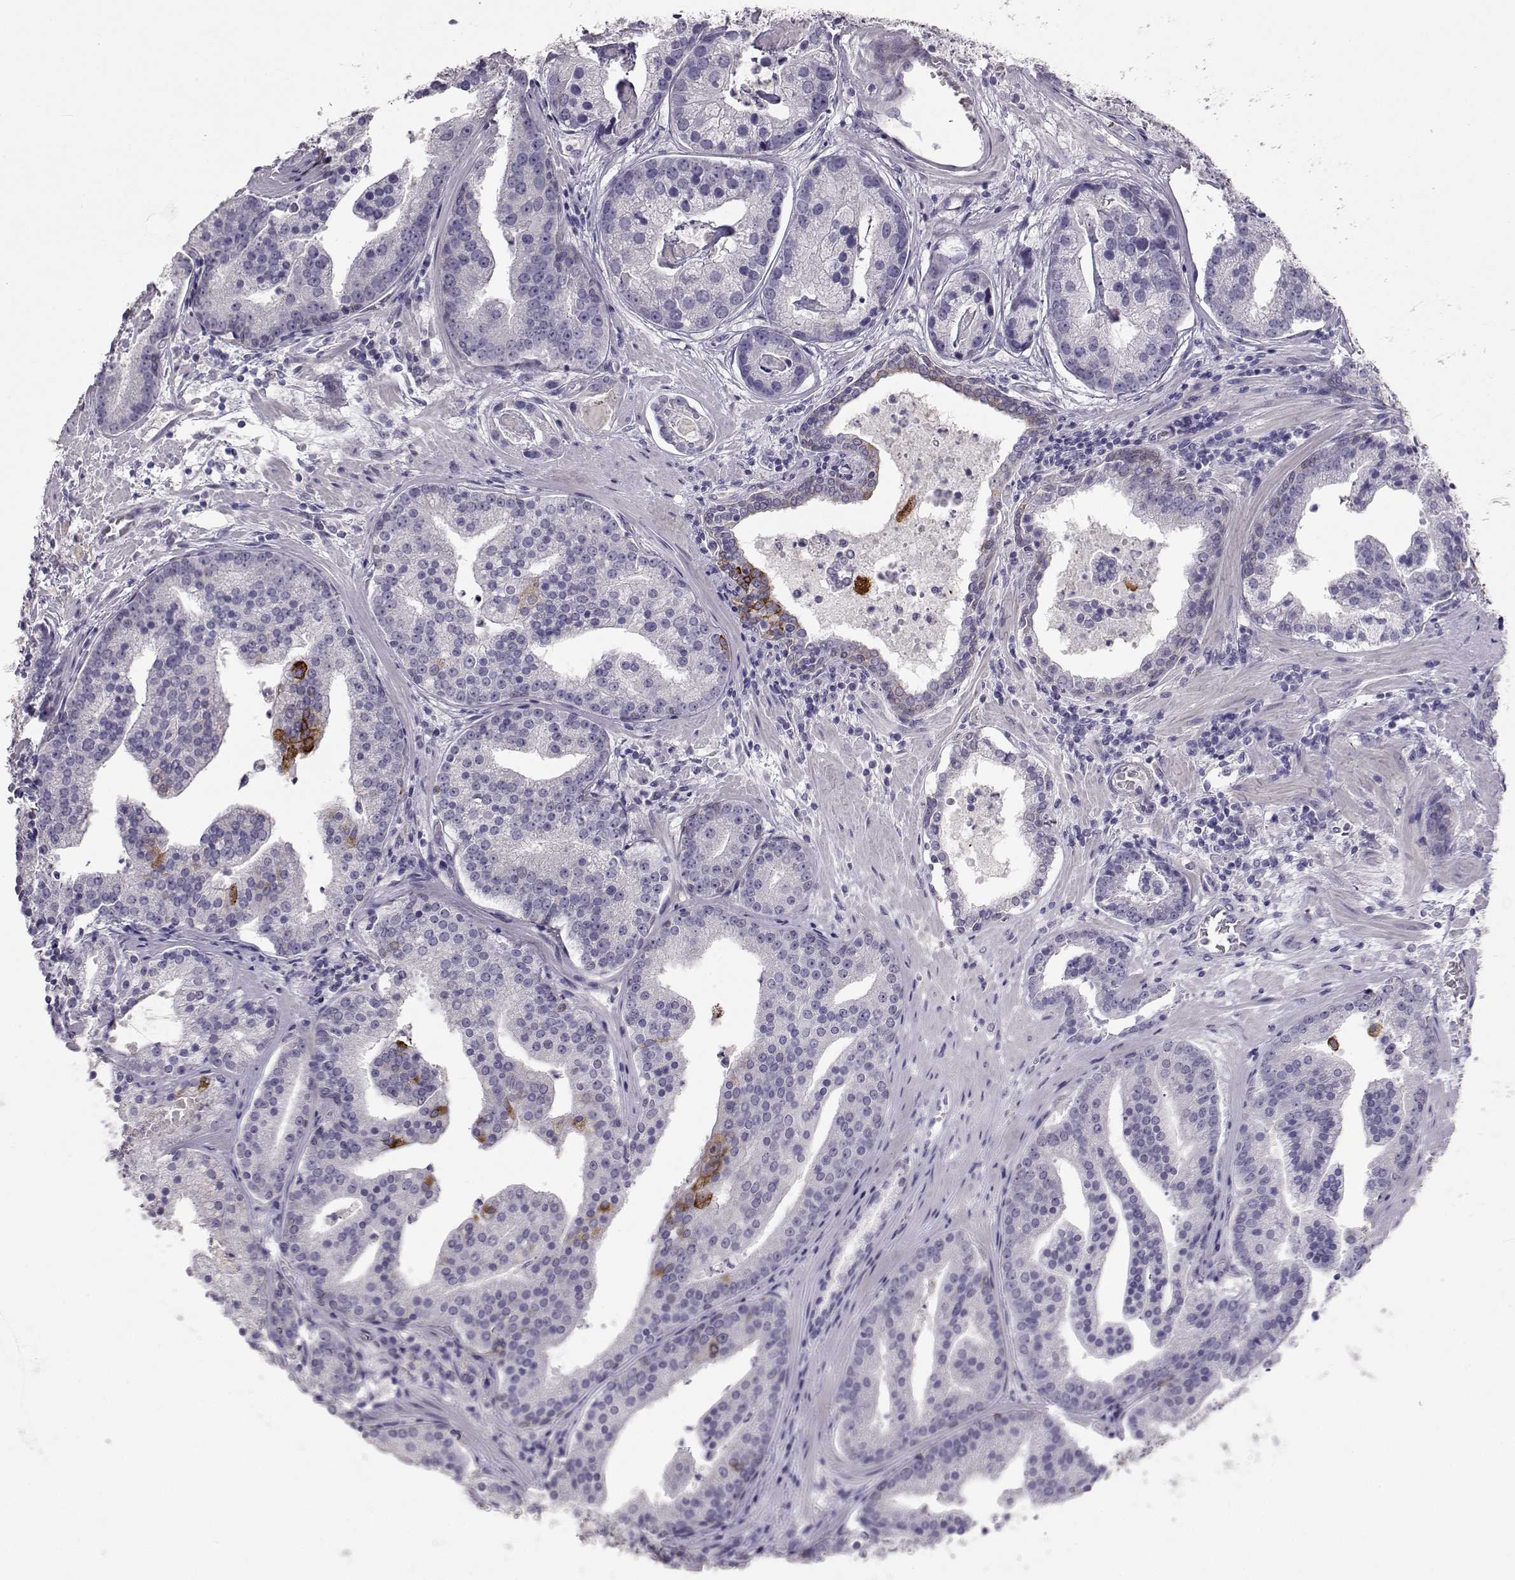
{"staining": {"intensity": "strong", "quantity": "<25%", "location": "cytoplasmic/membranous"}, "tissue": "prostate cancer", "cell_type": "Tumor cells", "image_type": "cancer", "snomed": [{"axis": "morphology", "description": "Adenocarcinoma, NOS"}, {"axis": "topography", "description": "Prostate and seminal vesicle, NOS"}, {"axis": "topography", "description": "Prostate"}], "caption": "Strong cytoplasmic/membranous protein positivity is identified in approximately <25% of tumor cells in adenocarcinoma (prostate).", "gene": "LAMB3", "patient": {"sex": "male", "age": 44}}